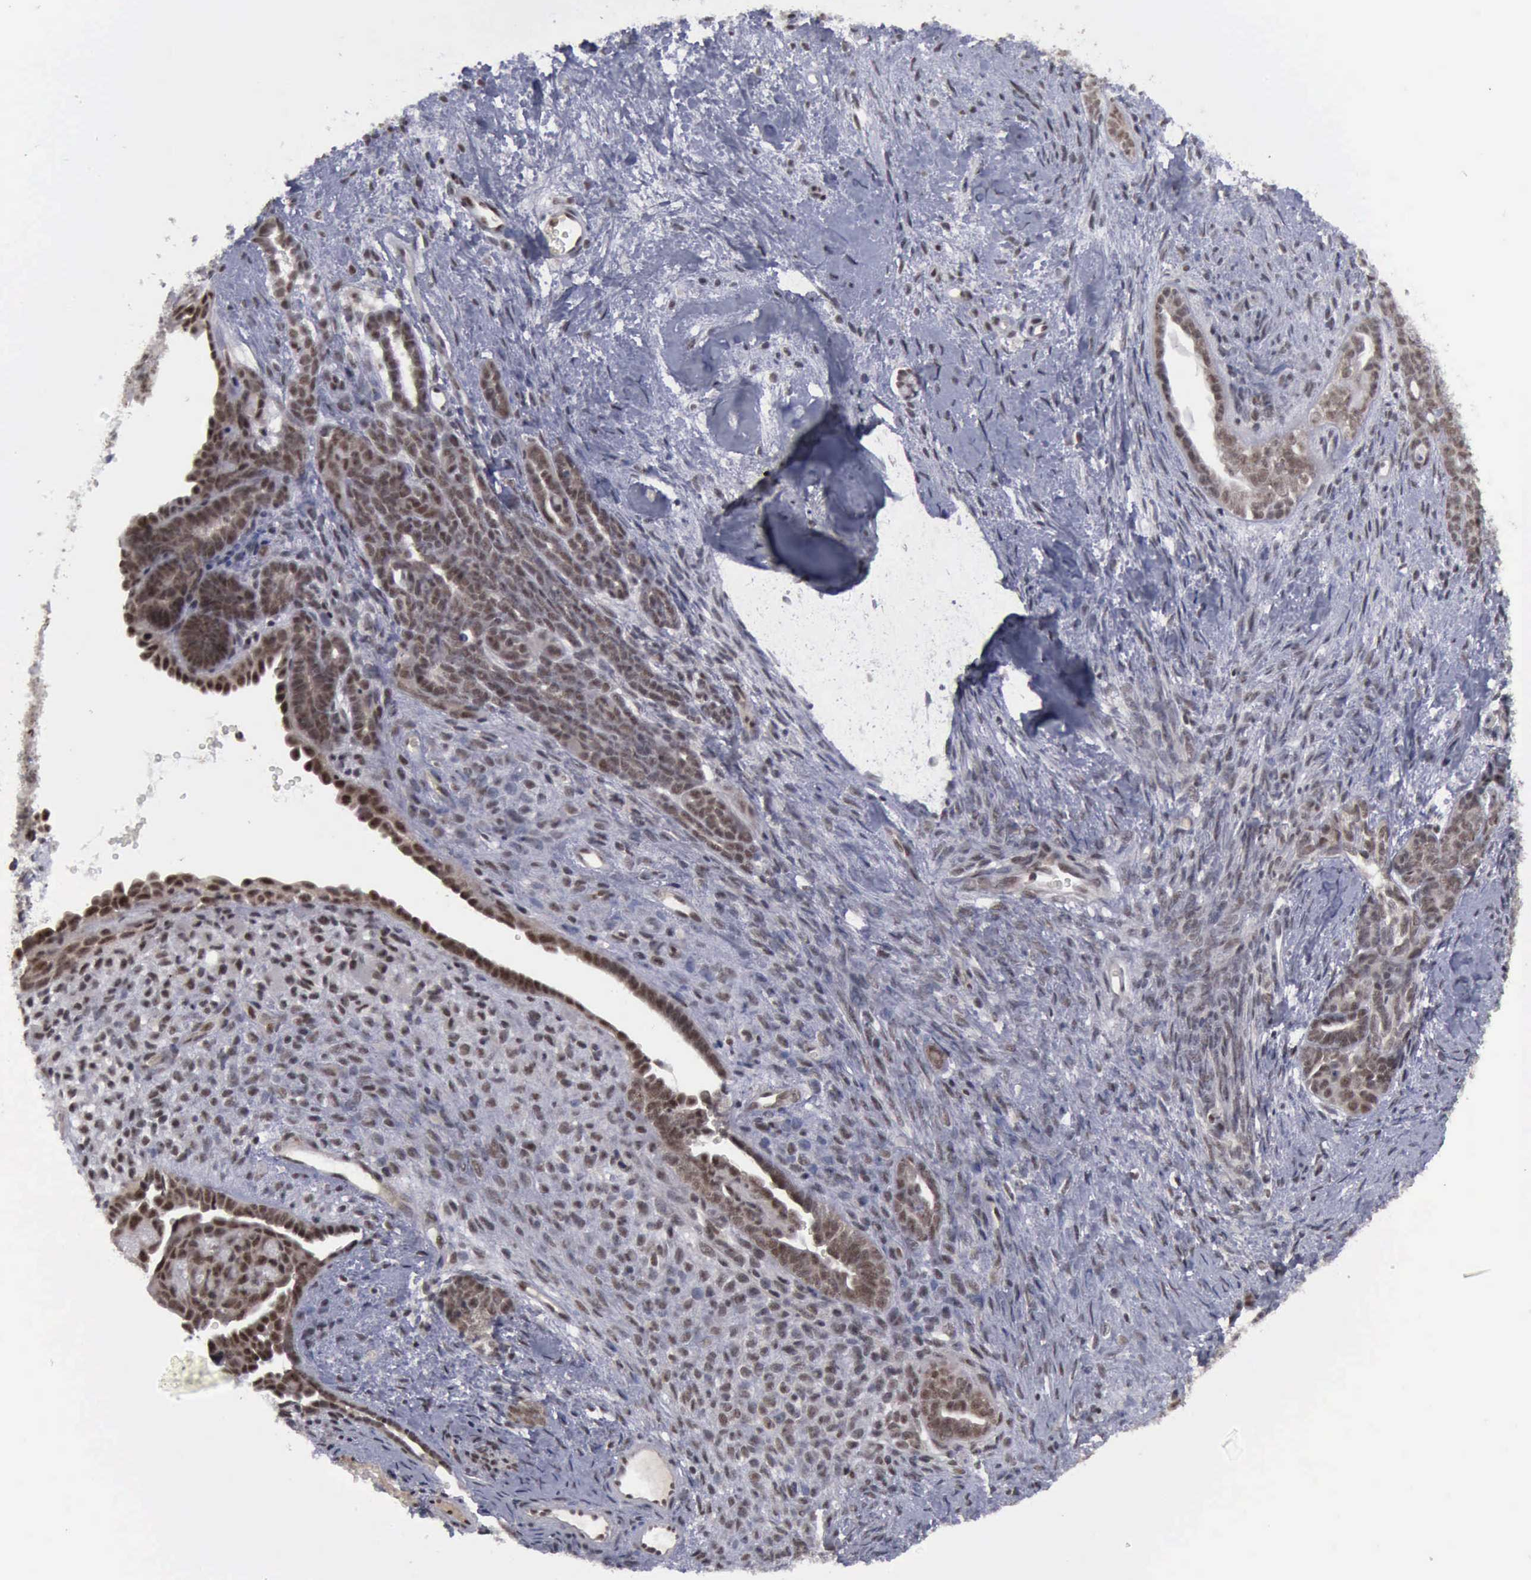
{"staining": {"intensity": "strong", "quantity": ">75%", "location": "cytoplasmic/membranous,nuclear"}, "tissue": "endometrial cancer", "cell_type": "Tumor cells", "image_type": "cancer", "snomed": [{"axis": "morphology", "description": "Neoplasm, malignant, NOS"}, {"axis": "topography", "description": "Endometrium"}], "caption": "Human endometrial cancer (malignant neoplasm) stained for a protein (brown) demonstrates strong cytoplasmic/membranous and nuclear positive staining in approximately >75% of tumor cells.", "gene": "ATM", "patient": {"sex": "female", "age": 74}}